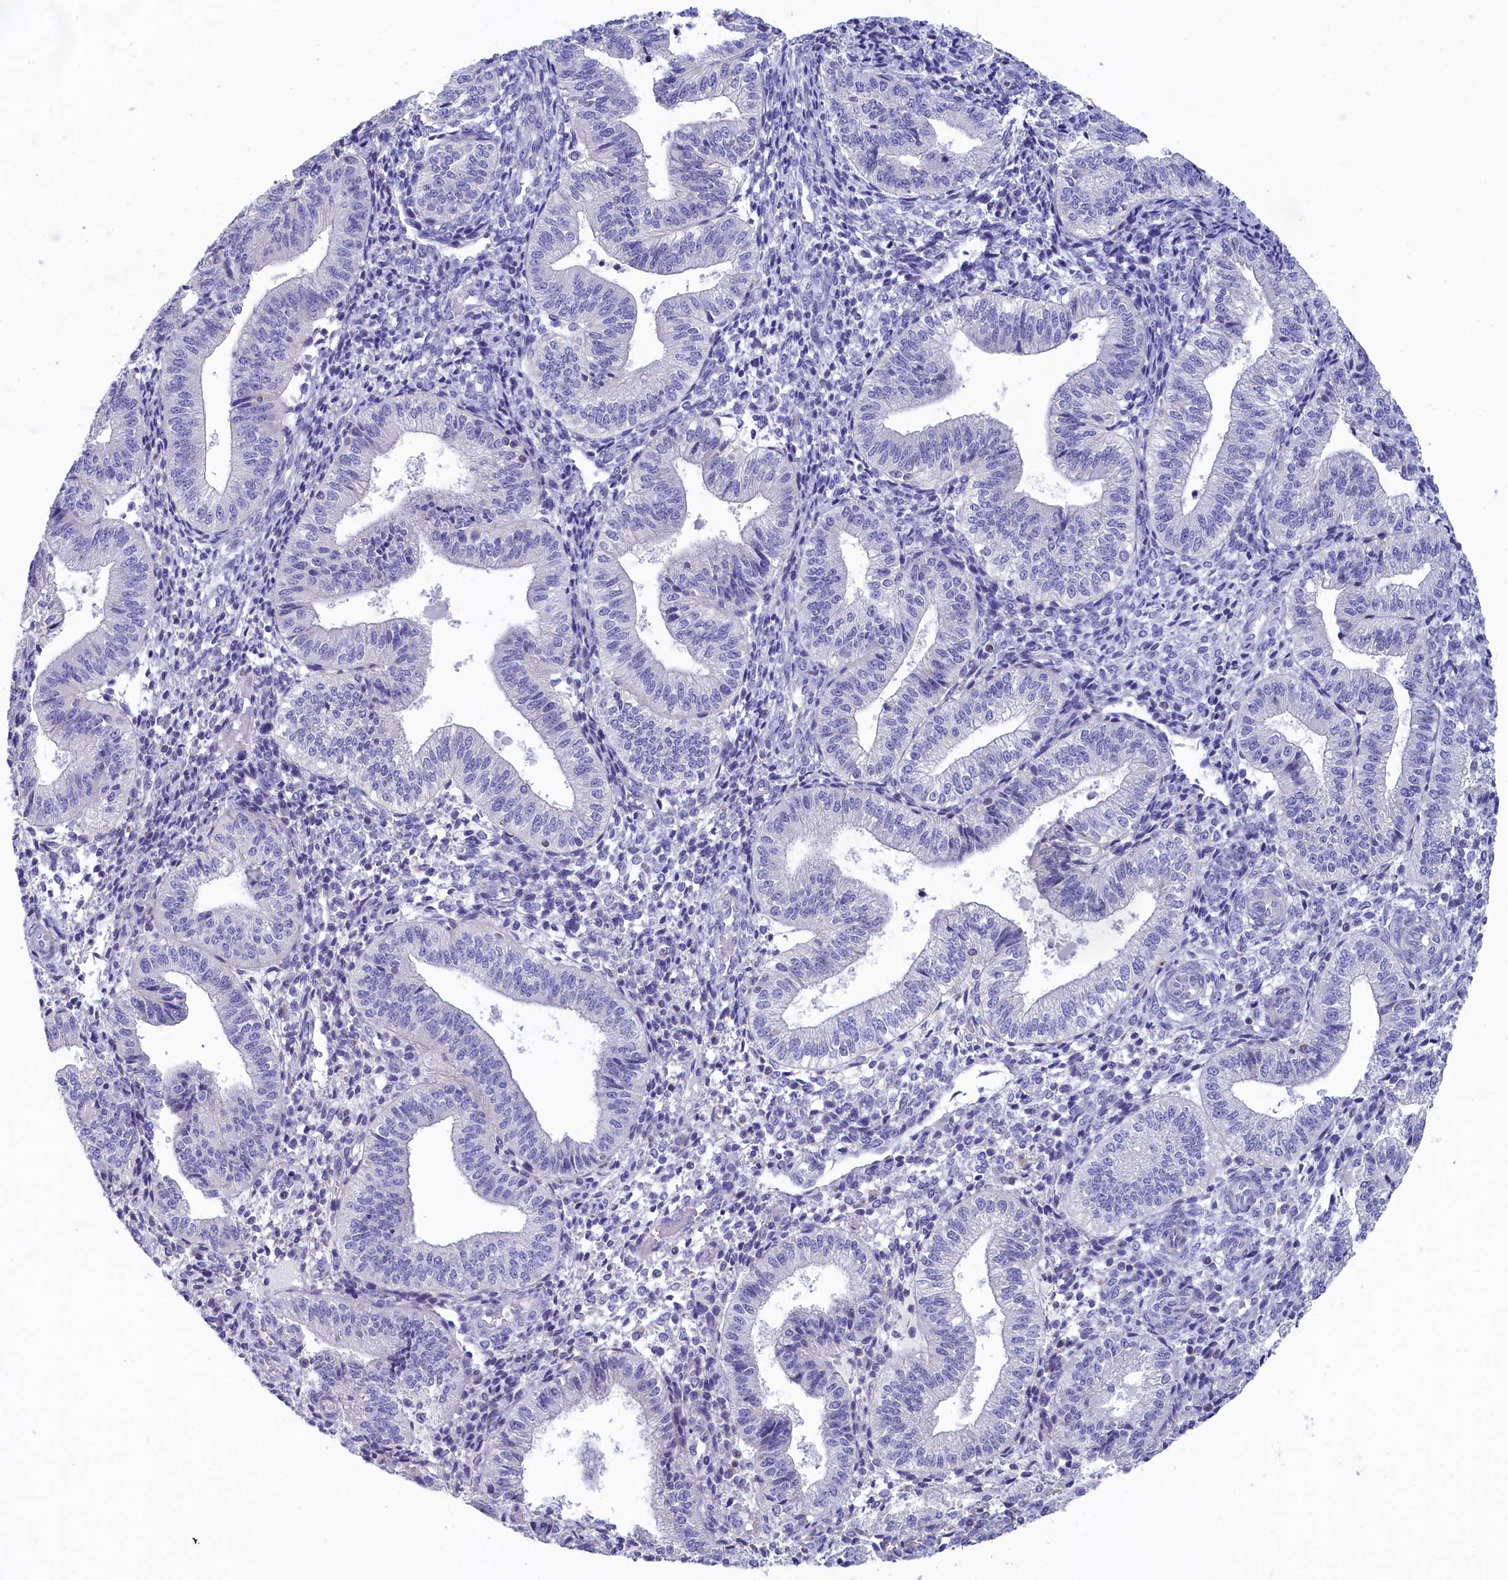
{"staining": {"intensity": "negative", "quantity": "none", "location": "none"}, "tissue": "endometrium", "cell_type": "Cells in endometrial stroma", "image_type": "normal", "snomed": [{"axis": "morphology", "description": "Normal tissue, NOS"}, {"axis": "topography", "description": "Endometrium"}], "caption": "IHC photomicrograph of unremarkable endometrium: human endometrium stained with DAB (3,3'-diaminobenzidine) exhibits no significant protein expression in cells in endometrial stroma.", "gene": "PRDM12", "patient": {"sex": "female", "age": 34}}